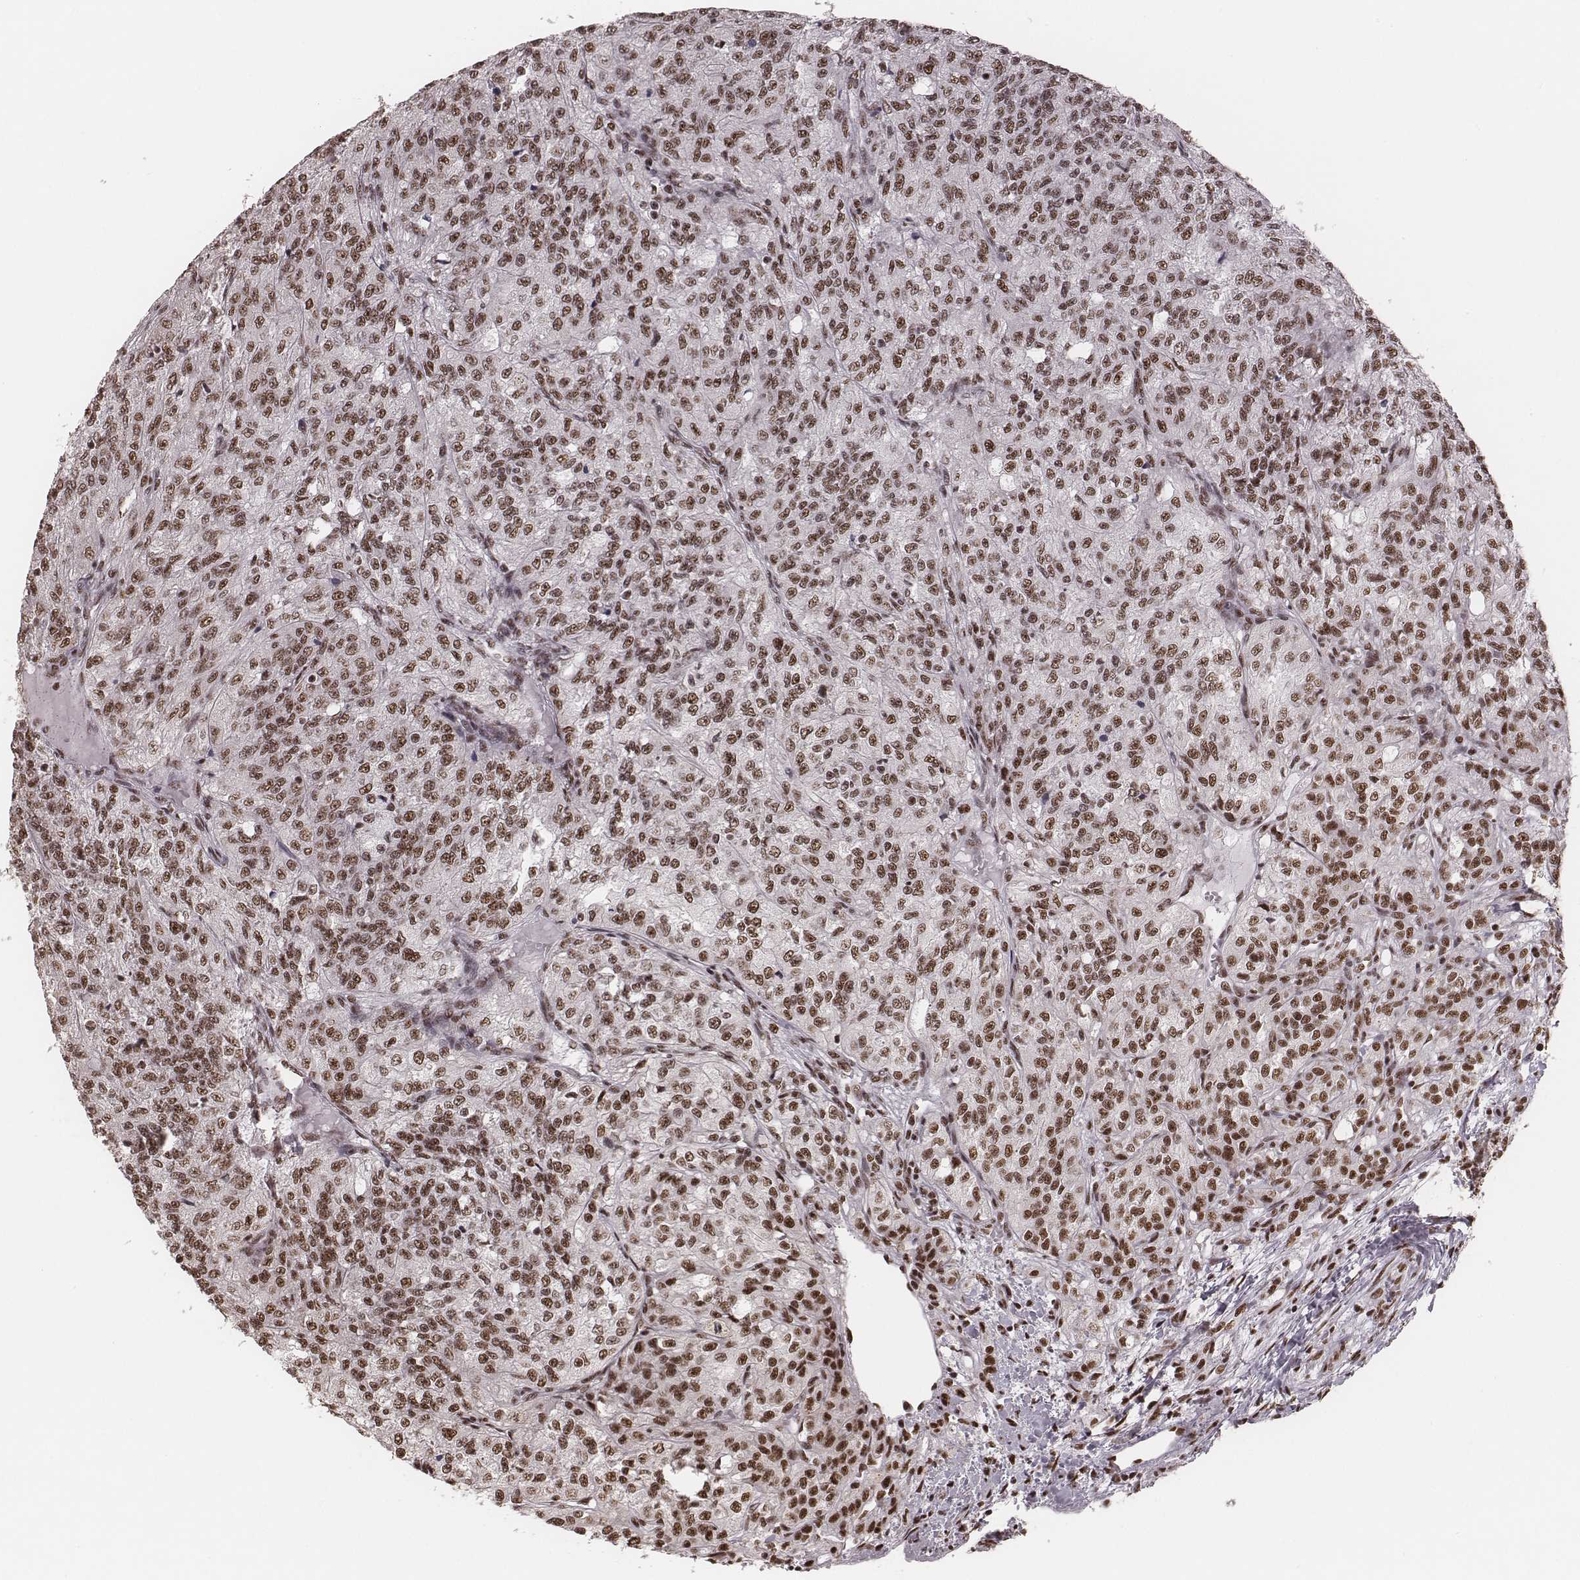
{"staining": {"intensity": "moderate", "quantity": ">75%", "location": "nuclear"}, "tissue": "renal cancer", "cell_type": "Tumor cells", "image_type": "cancer", "snomed": [{"axis": "morphology", "description": "Adenocarcinoma, NOS"}, {"axis": "topography", "description": "Kidney"}], "caption": "Human adenocarcinoma (renal) stained for a protein (brown) reveals moderate nuclear positive positivity in about >75% of tumor cells.", "gene": "LUC7L", "patient": {"sex": "female", "age": 63}}